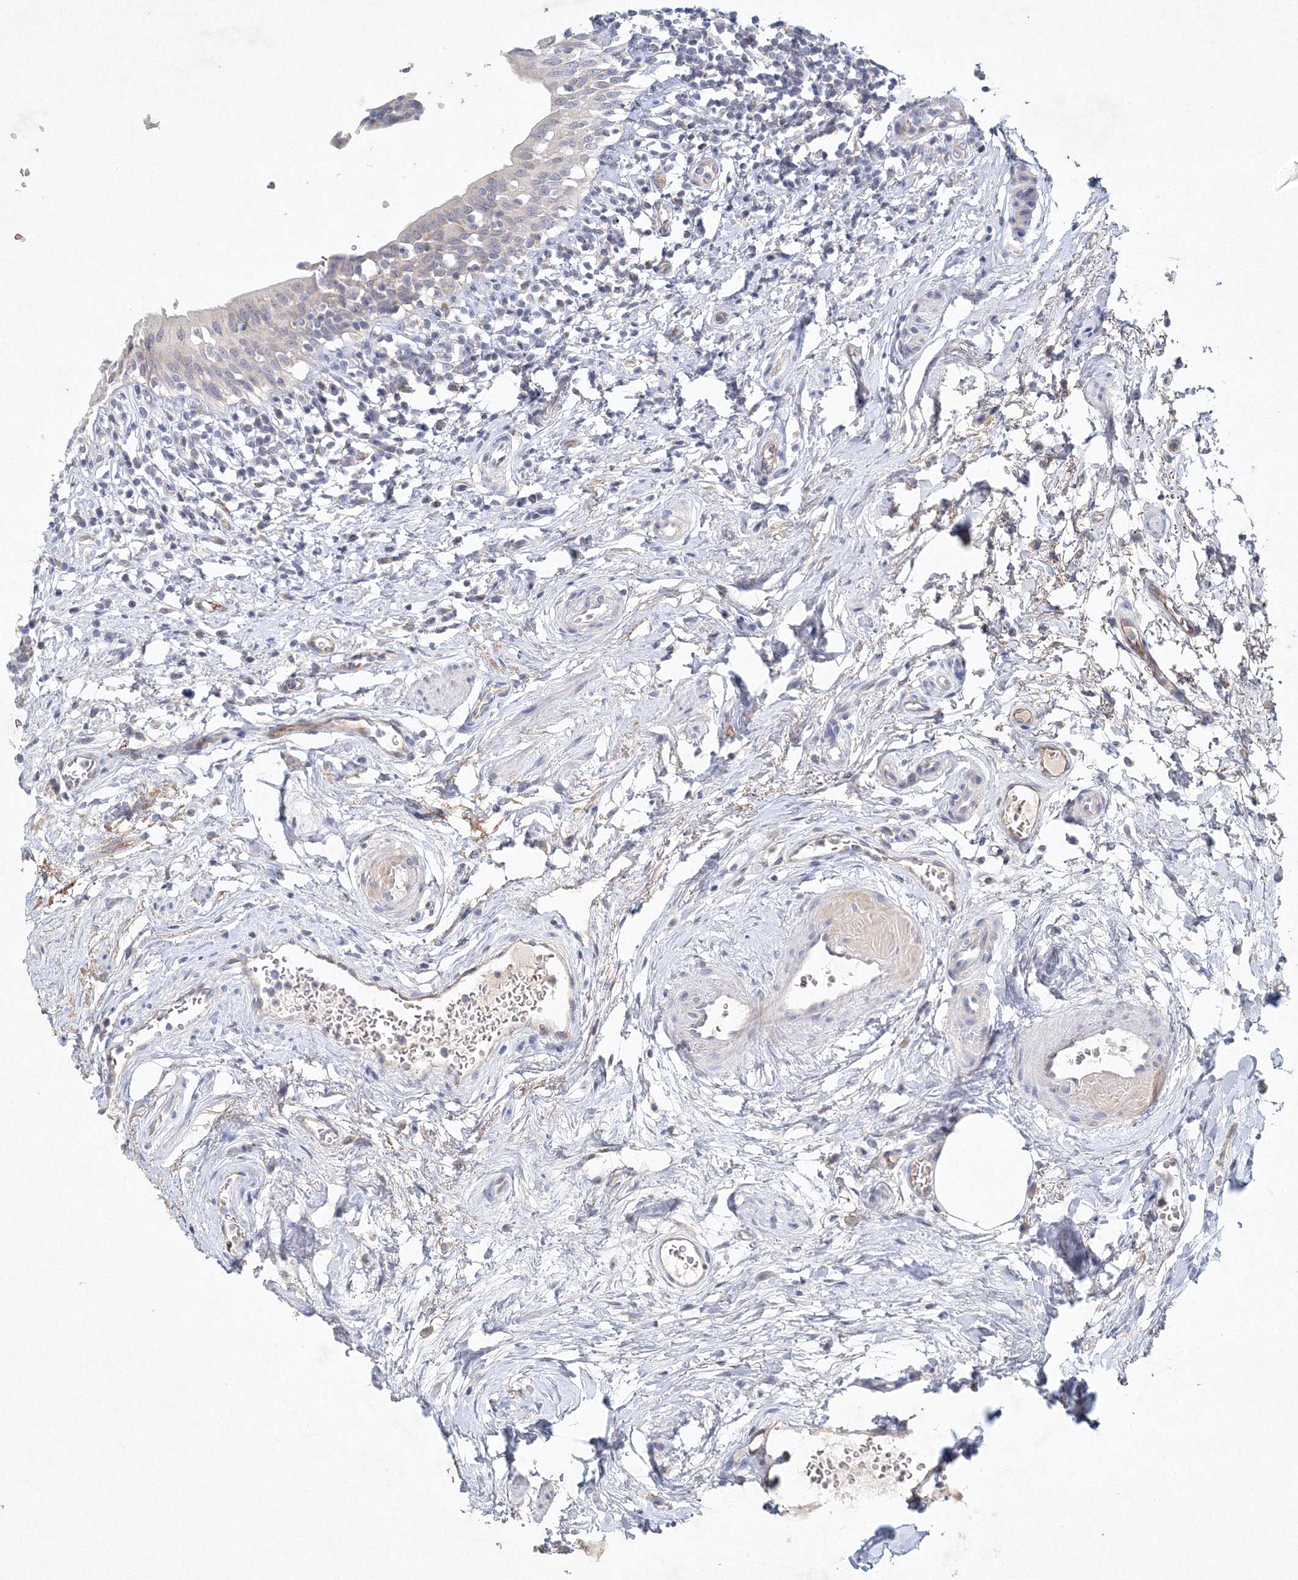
{"staining": {"intensity": "negative", "quantity": "none", "location": "none"}, "tissue": "urinary bladder", "cell_type": "Urothelial cells", "image_type": "normal", "snomed": [{"axis": "morphology", "description": "Normal tissue, NOS"}, {"axis": "topography", "description": "Urinary bladder"}], "caption": "This is an immunohistochemistry (IHC) micrograph of unremarkable human urinary bladder. There is no positivity in urothelial cells.", "gene": "SH3BP5", "patient": {"sex": "male", "age": 83}}